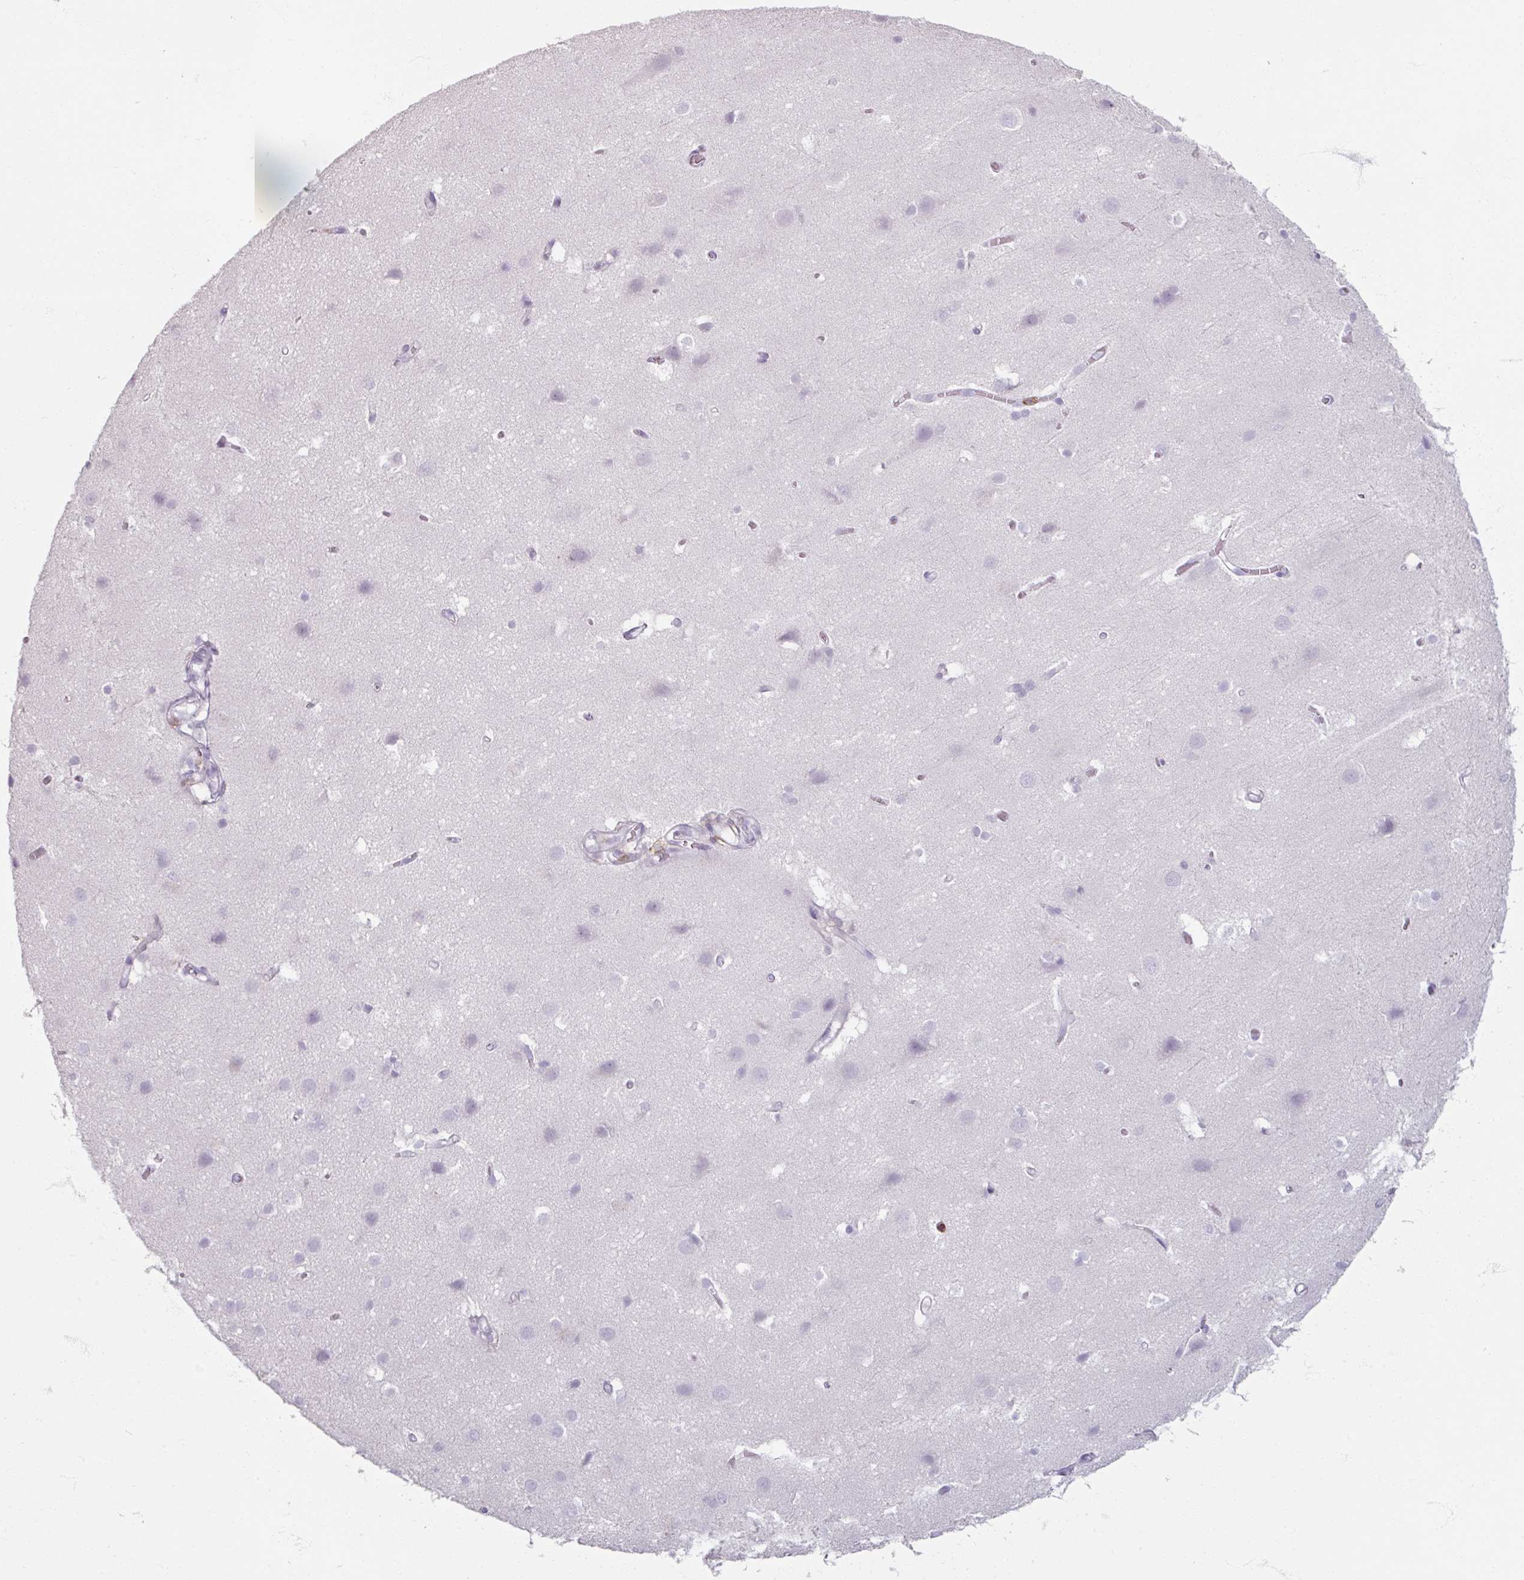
{"staining": {"intensity": "negative", "quantity": "none", "location": "none"}, "tissue": "cerebral cortex", "cell_type": "Endothelial cells", "image_type": "normal", "snomed": [{"axis": "morphology", "description": "Normal tissue, NOS"}, {"axis": "topography", "description": "Cerebral cortex"}], "caption": "Human cerebral cortex stained for a protein using immunohistochemistry (IHC) displays no staining in endothelial cells.", "gene": "PTPRC", "patient": {"sex": "male", "age": 37}}